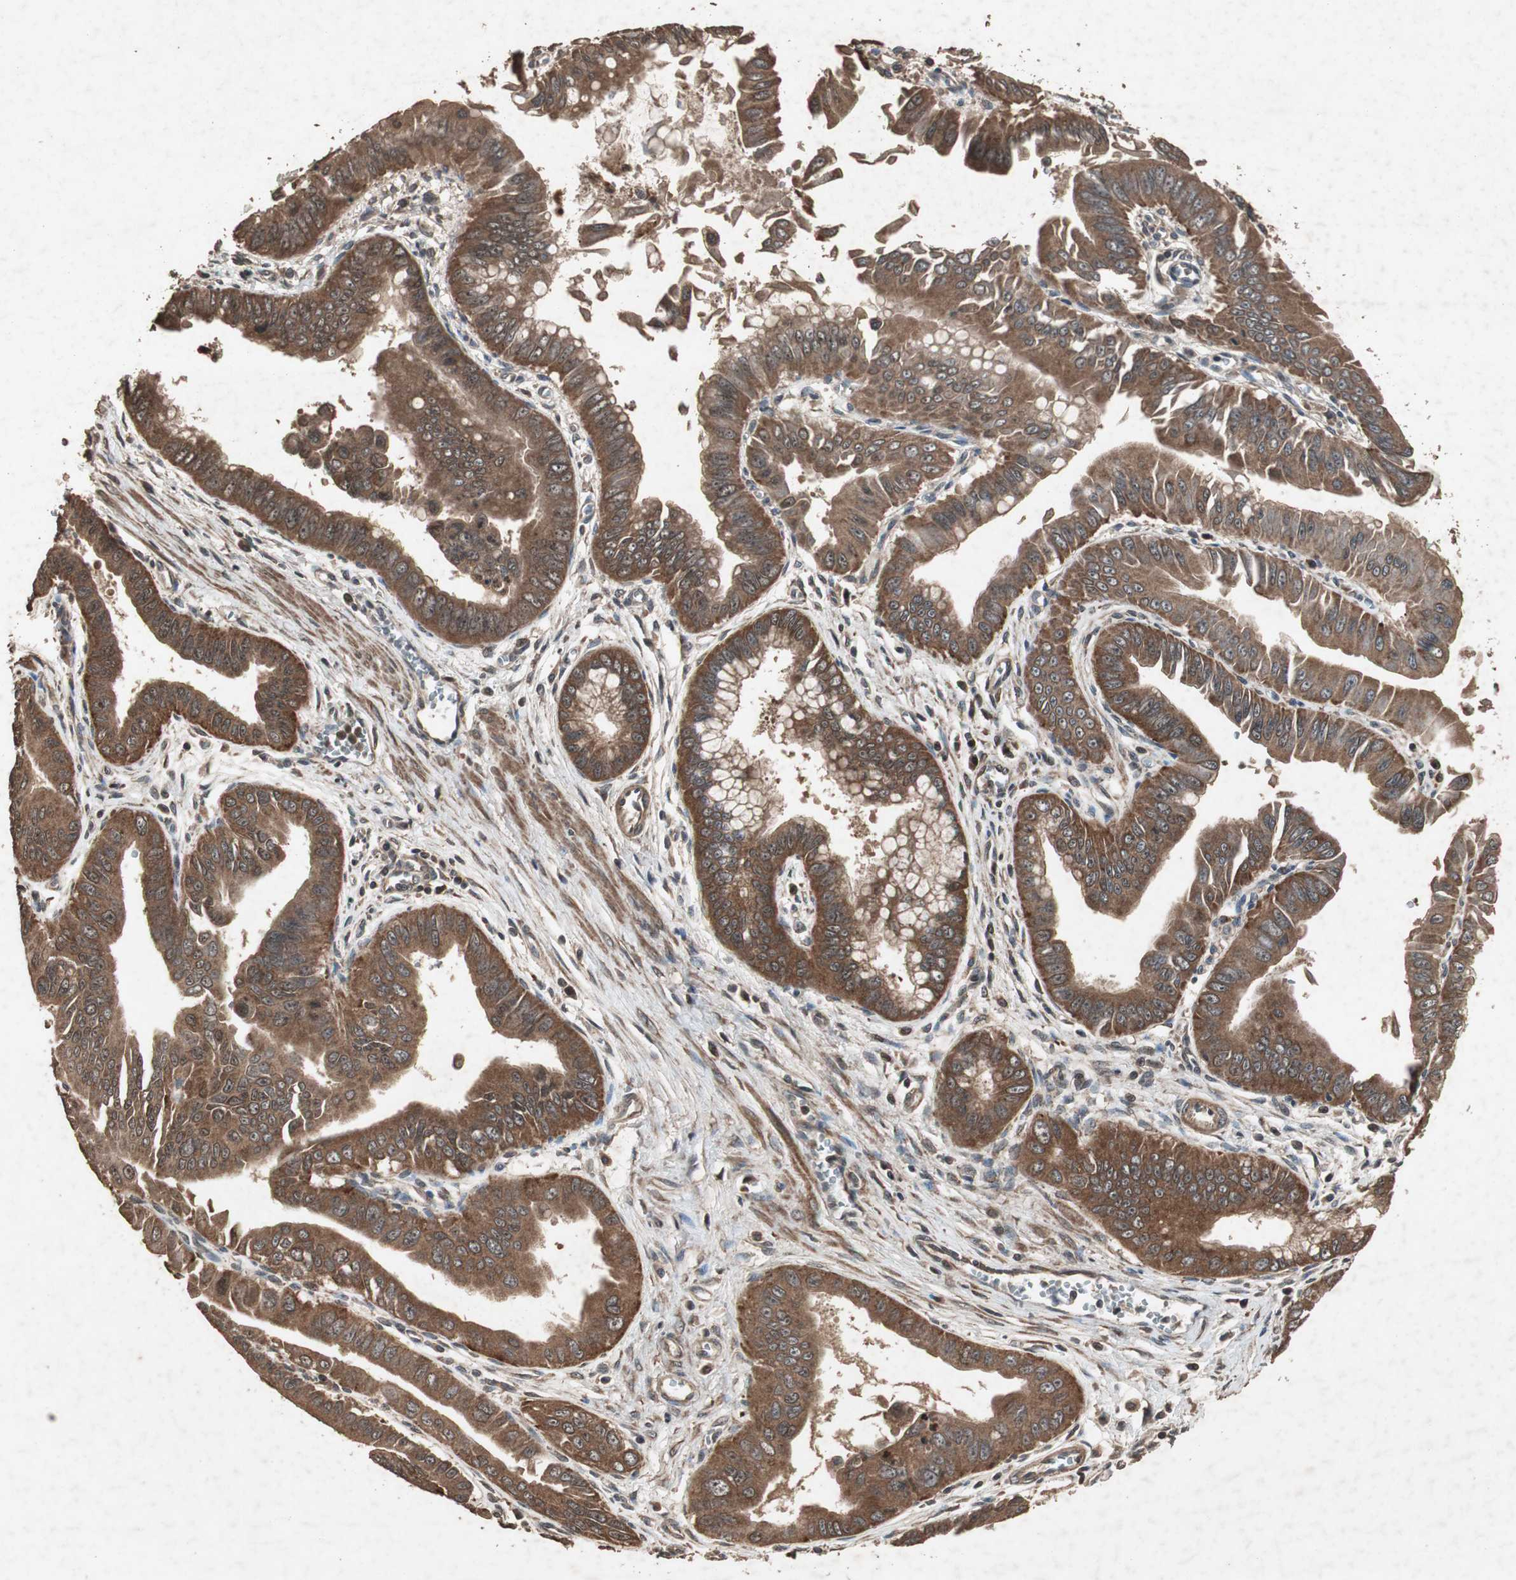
{"staining": {"intensity": "strong", "quantity": ">75%", "location": "cytoplasmic/membranous"}, "tissue": "pancreatic cancer", "cell_type": "Tumor cells", "image_type": "cancer", "snomed": [{"axis": "morphology", "description": "Normal tissue, NOS"}, {"axis": "topography", "description": "Lymph node"}], "caption": "Brown immunohistochemical staining in pancreatic cancer shows strong cytoplasmic/membranous positivity in approximately >75% of tumor cells. (DAB (3,3'-diaminobenzidine) IHC with brightfield microscopy, high magnification).", "gene": "LAMTOR5", "patient": {"sex": "male", "age": 50}}